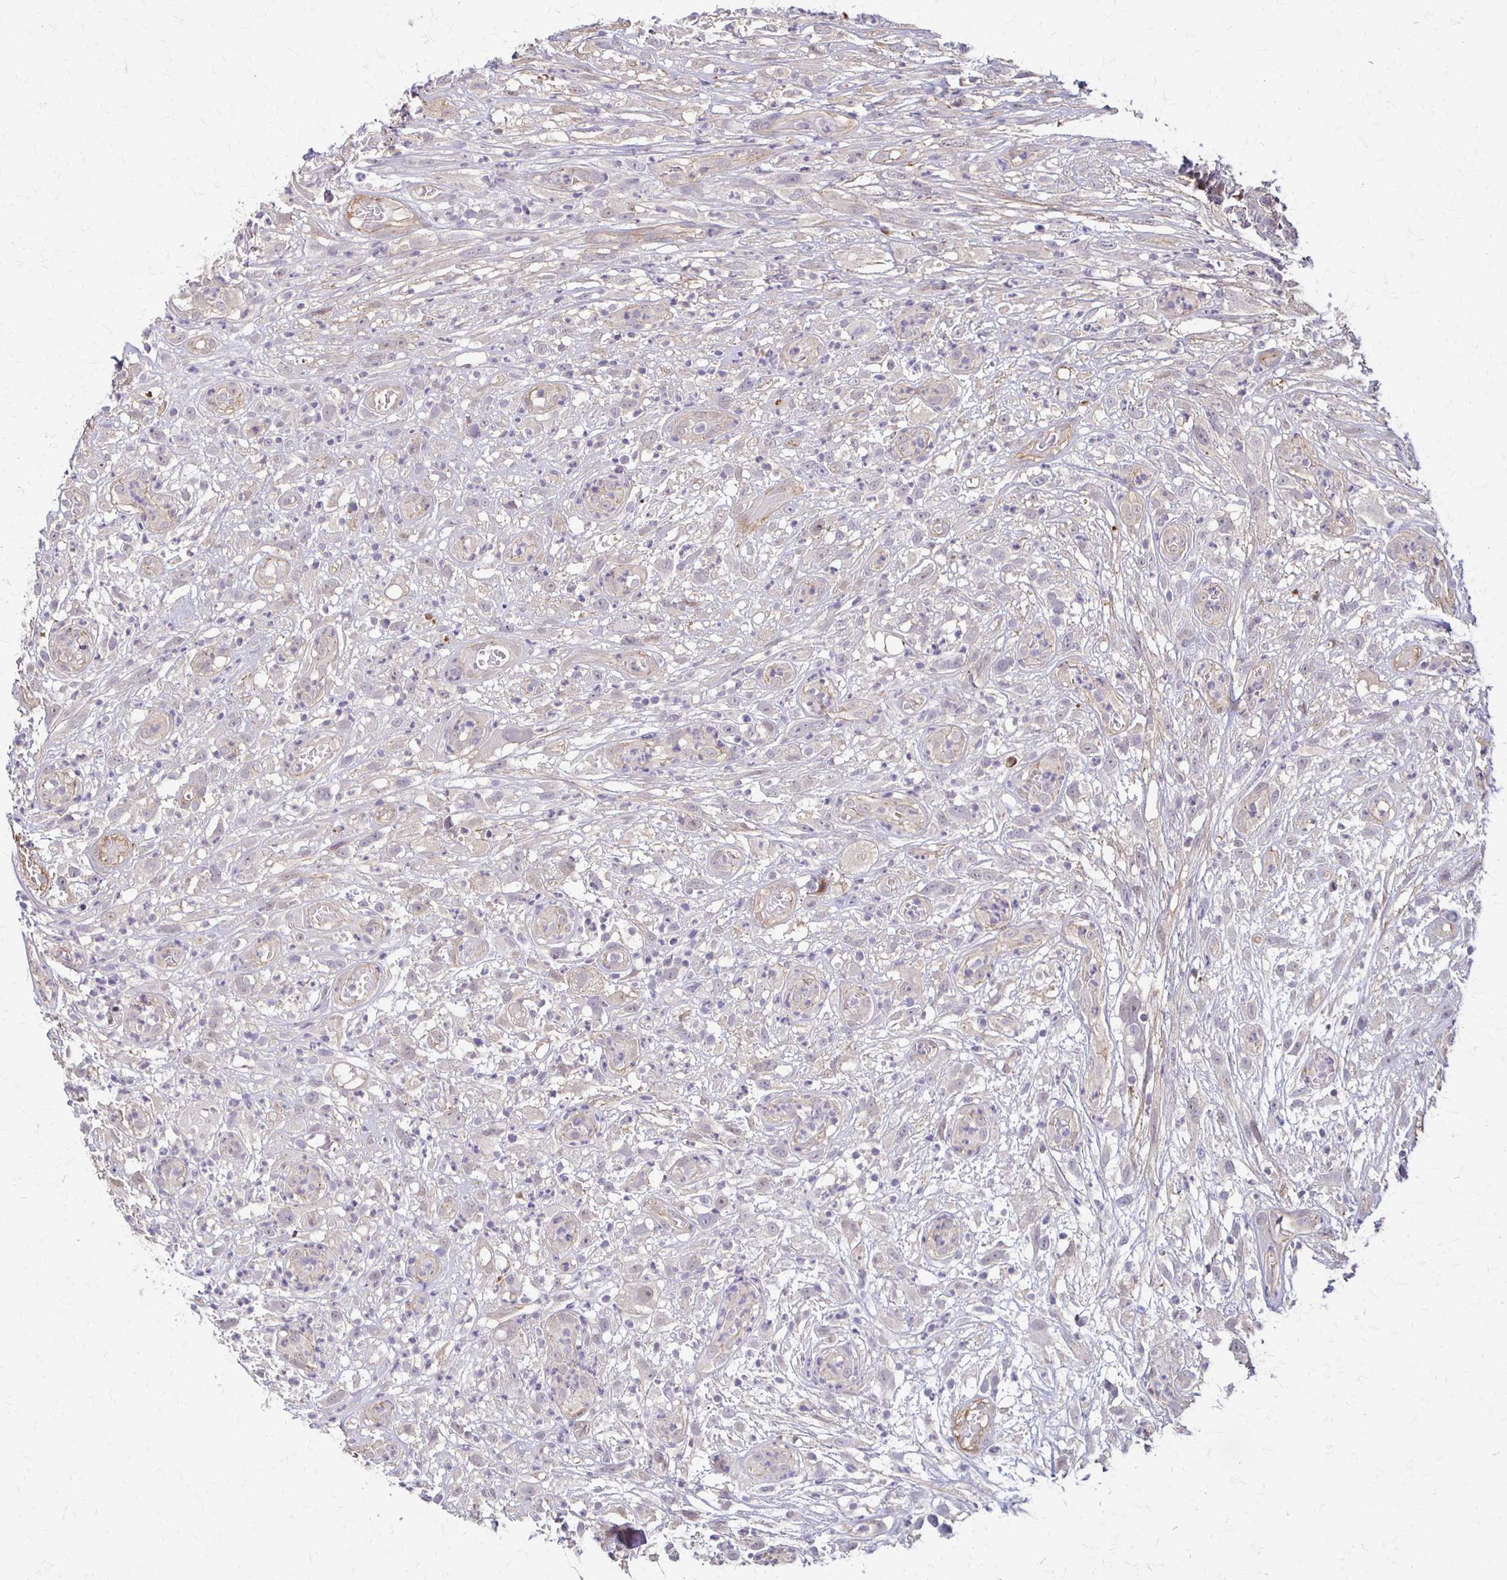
{"staining": {"intensity": "weak", "quantity": "<25%", "location": "cytoplasmic/membranous"}, "tissue": "head and neck cancer", "cell_type": "Tumor cells", "image_type": "cancer", "snomed": [{"axis": "morphology", "description": "Squamous cell carcinoma, NOS"}, {"axis": "topography", "description": "Head-Neck"}], "caption": "Micrograph shows no protein positivity in tumor cells of head and neck cancer (squamous cell carcinoma) tissue.", "gene": "CFL2", "patient": {"sex": "male", "age": 65}}